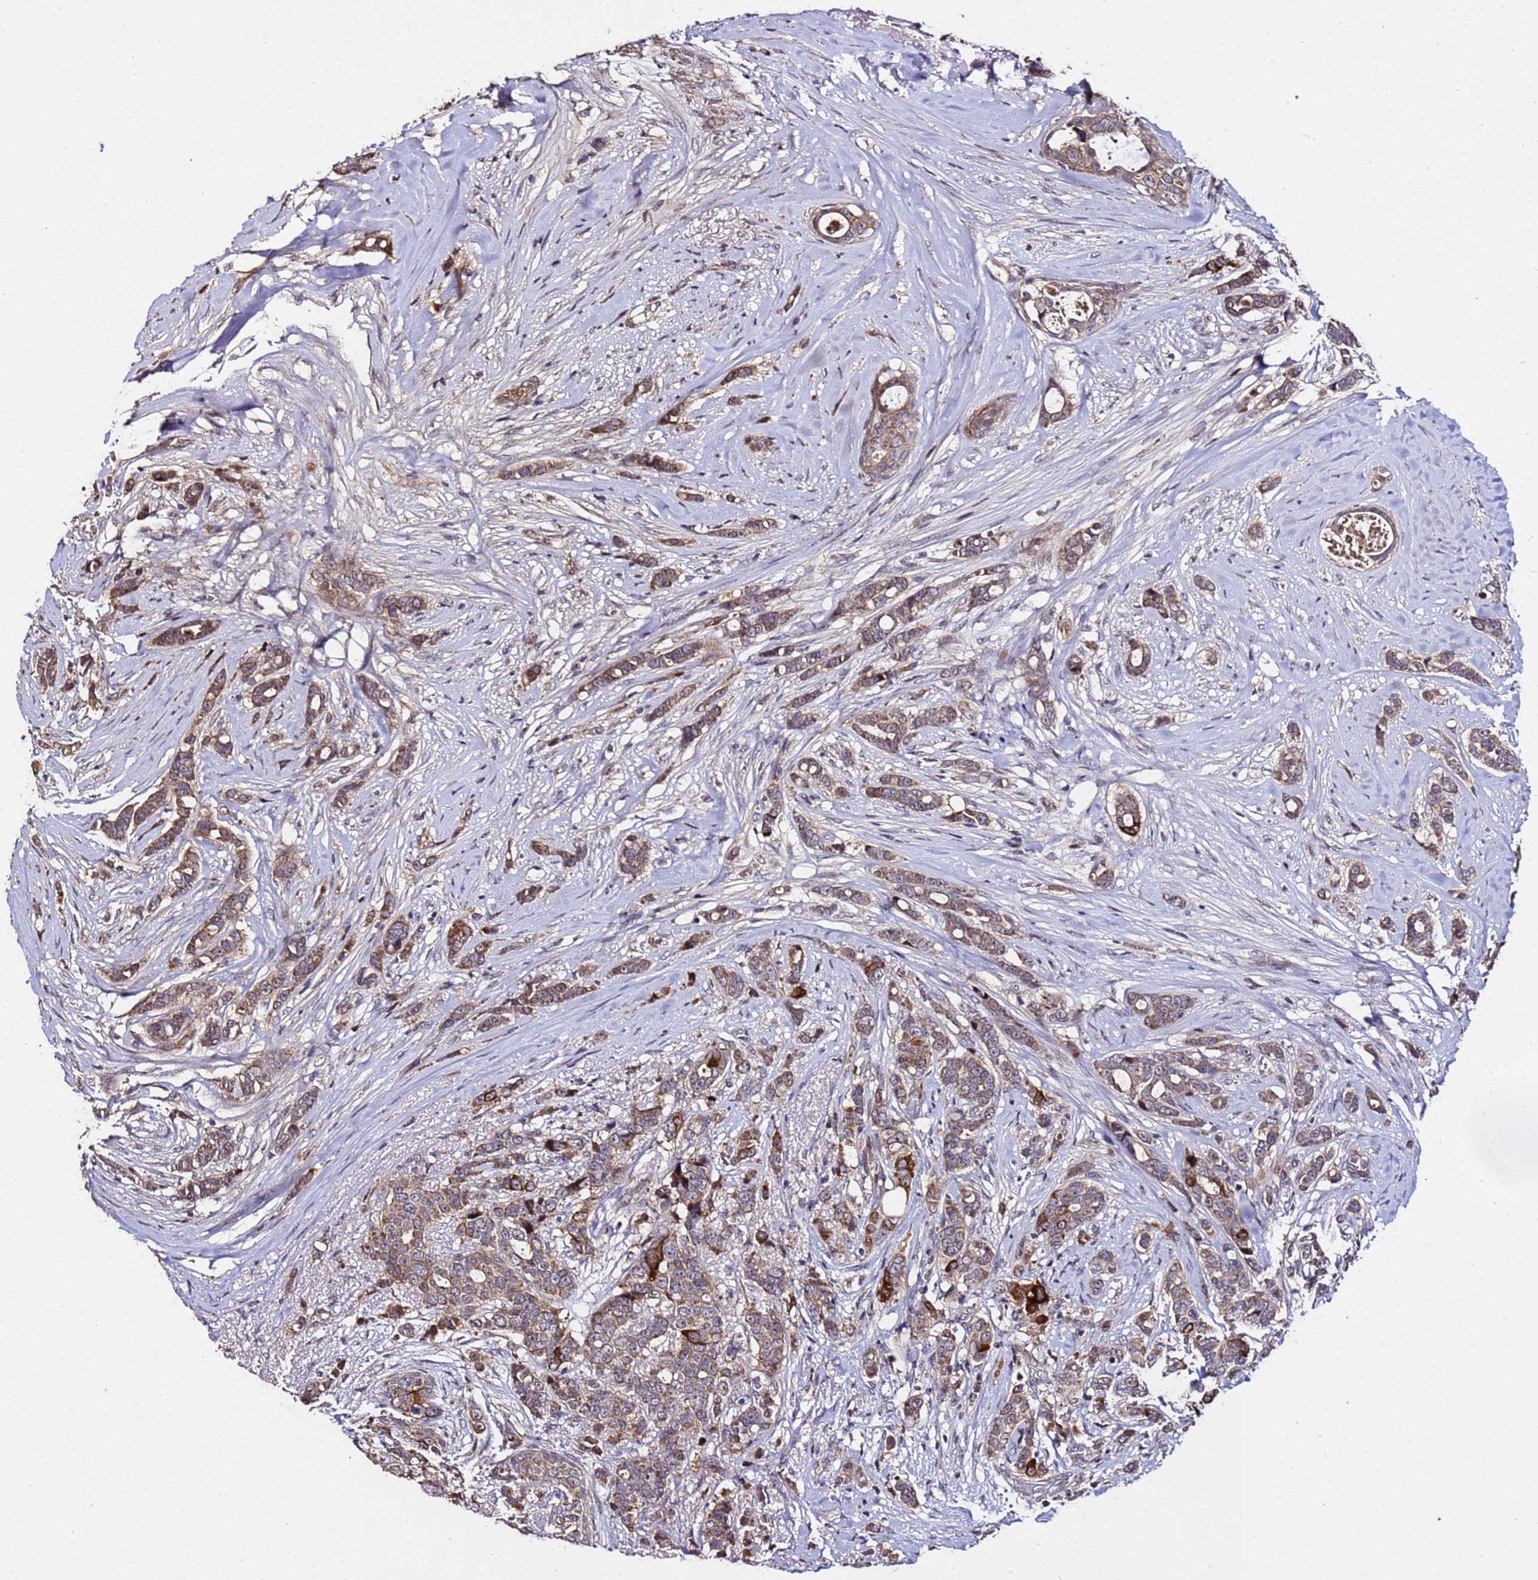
{"staining": {"intensity": "moderate", "quantity": ">75%", "location": "cytoplasmic/membranous"}, "tissue": "breast cancer", "cell_type": "Tumor cells", "image_type": "cancer", "snomed": [{"axis": "morphology", "description": "Lobular carcinoma"}, {"axis": "topography", "description": "Breast"}], "caption": "Breast cancer (lobular carcinoma) stained with immunohistochemistry (IHC) demonstrates moderate cytoplasmic/membranous positivity in approximately >75% of tumor cells.", "gene": "WNK4", "patient": {"sex": "female", "age": 51}}